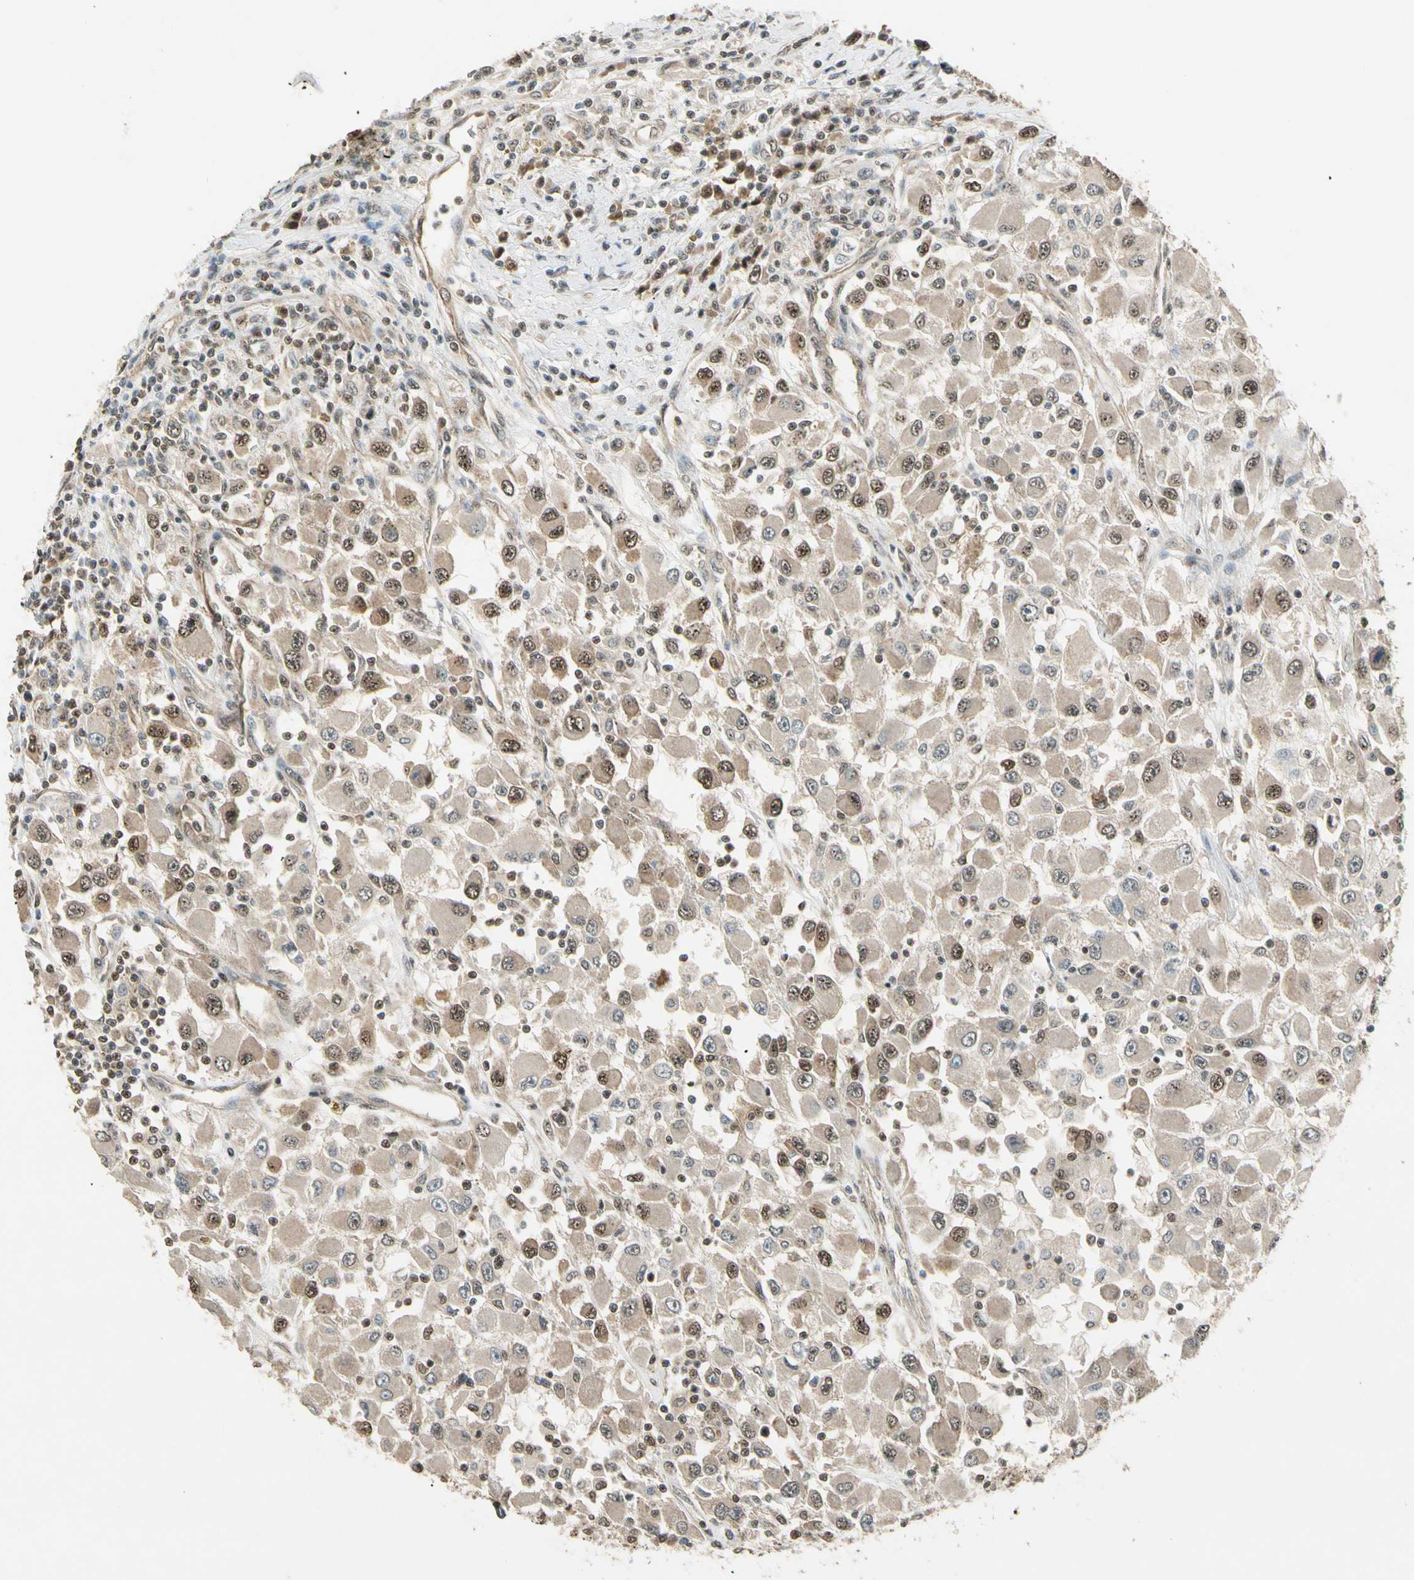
{"staining": {"intensity": "moderate", "quantity": "25%-75%", "location": "cytoplasmic/membranous,nuclear"}, "tissue": "renal cancer", "cell_type": "Tumor cells", "image_type": "cancer", "snomed": [{"axis": "morphology", "description": "Adenocarcinoma, NOS"}, {"axis": "topography", "description": "Kidney"}], "caption": "Tumor cells reveal moderate cytoplasmic/membranous and nuclear expression in approximately 25%-75% of cells in adenocarcinoma (renal).", "gene": "MCPH1", "patient": {"sex": "female", "age": 52}}